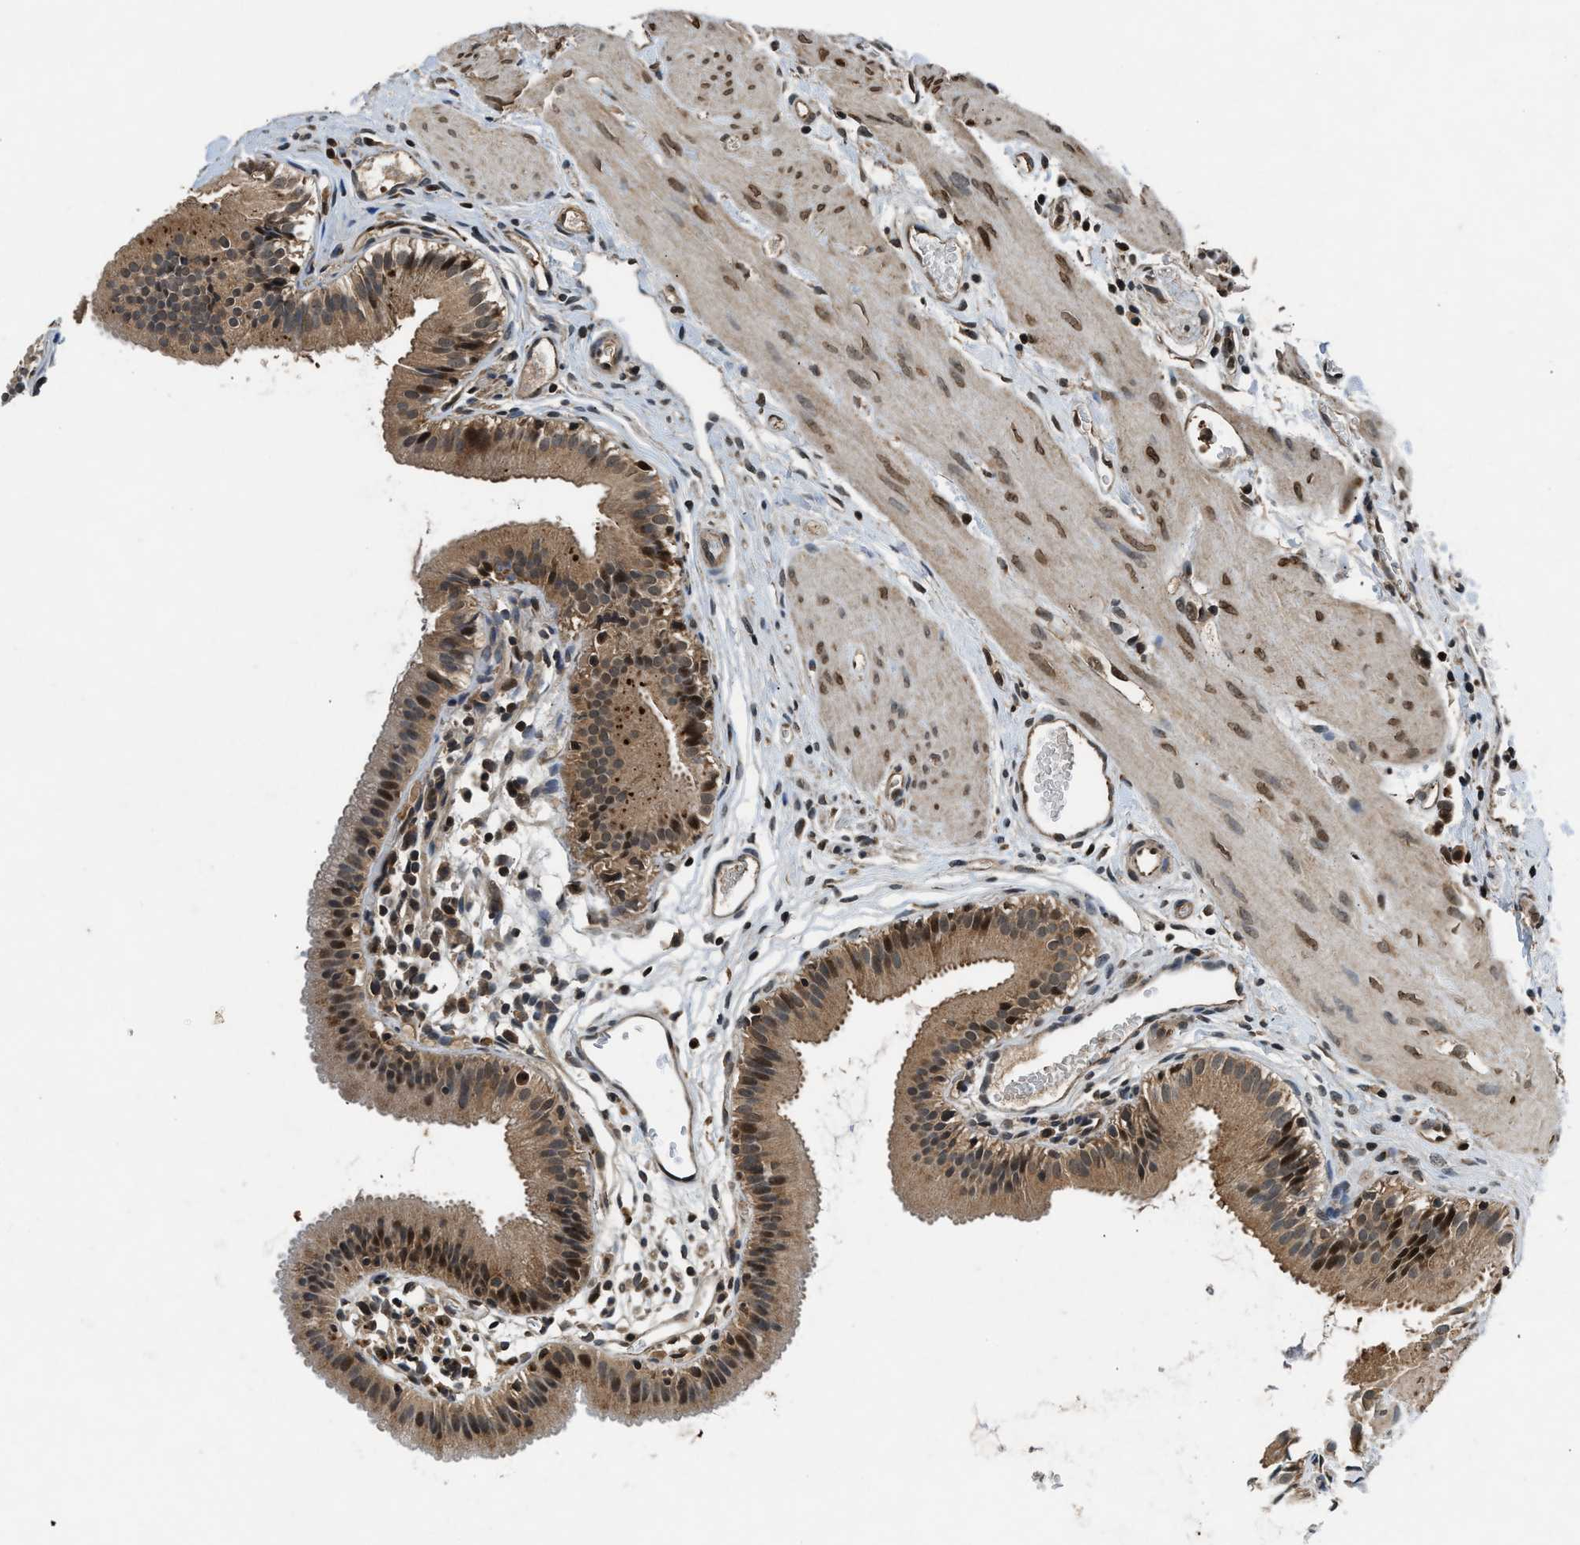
{"staining": {"intensity": "moderate", "quantity": ">75%", "location": "cytoplasmic/membranous,nuclear"}, "tissue": "gallbladder", "cell_type": "Glandular cells", "image_type": "normal", "snomed": [{"axis": "morphology", "description": "Normal tissue, NOS"}, {"axis": "topography", "description": "Gallbladder"}], "caption": "Protein staining by immunohistochemistry (IHC) demonstrates moderate cytoplasmic/membranous,nuclear expression in approximately >75% of glandular cells in normal gallbladder.", "gene": "RPS6KB1", "patient": {"sex": "female", "age": 26}}